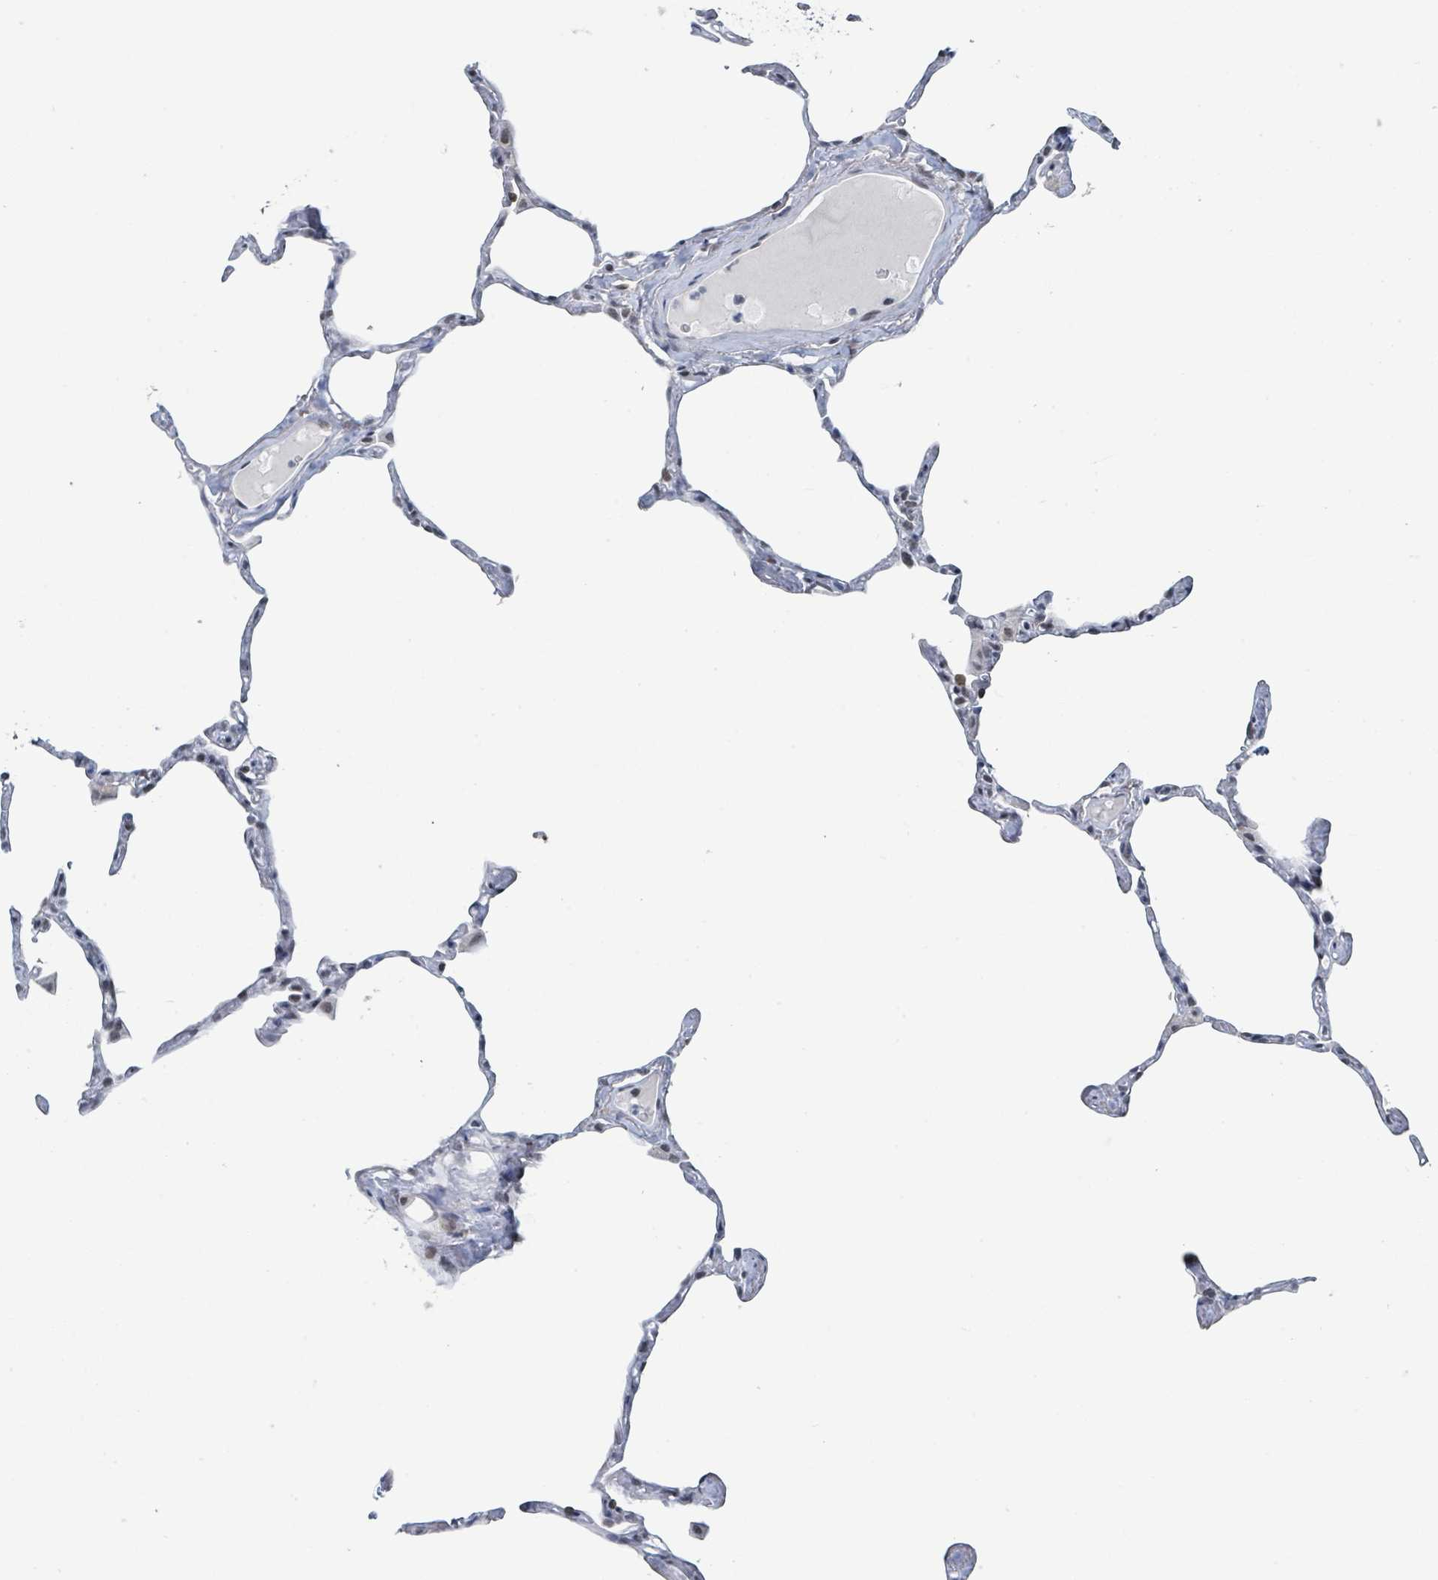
{"staining": {"intensity": "weak", "quantity": "<25%", "location": "nuclear"}, "tissue": "lung", "cell_type": "Alveolar cells", "image_type": "normal", "snomed": [{"axis": "morphology", "description": "Normal tissue, NOS"}, {"axis": "topography", "description": "Lung"}], "caption": "A histopathology image of human lung is negative for staining in alveolar cells. (DAB IHC visualized using brightfield microscopy, high magnification).", "gene": "EHMT2", "patient": {"sex": "male", "age": 65}}